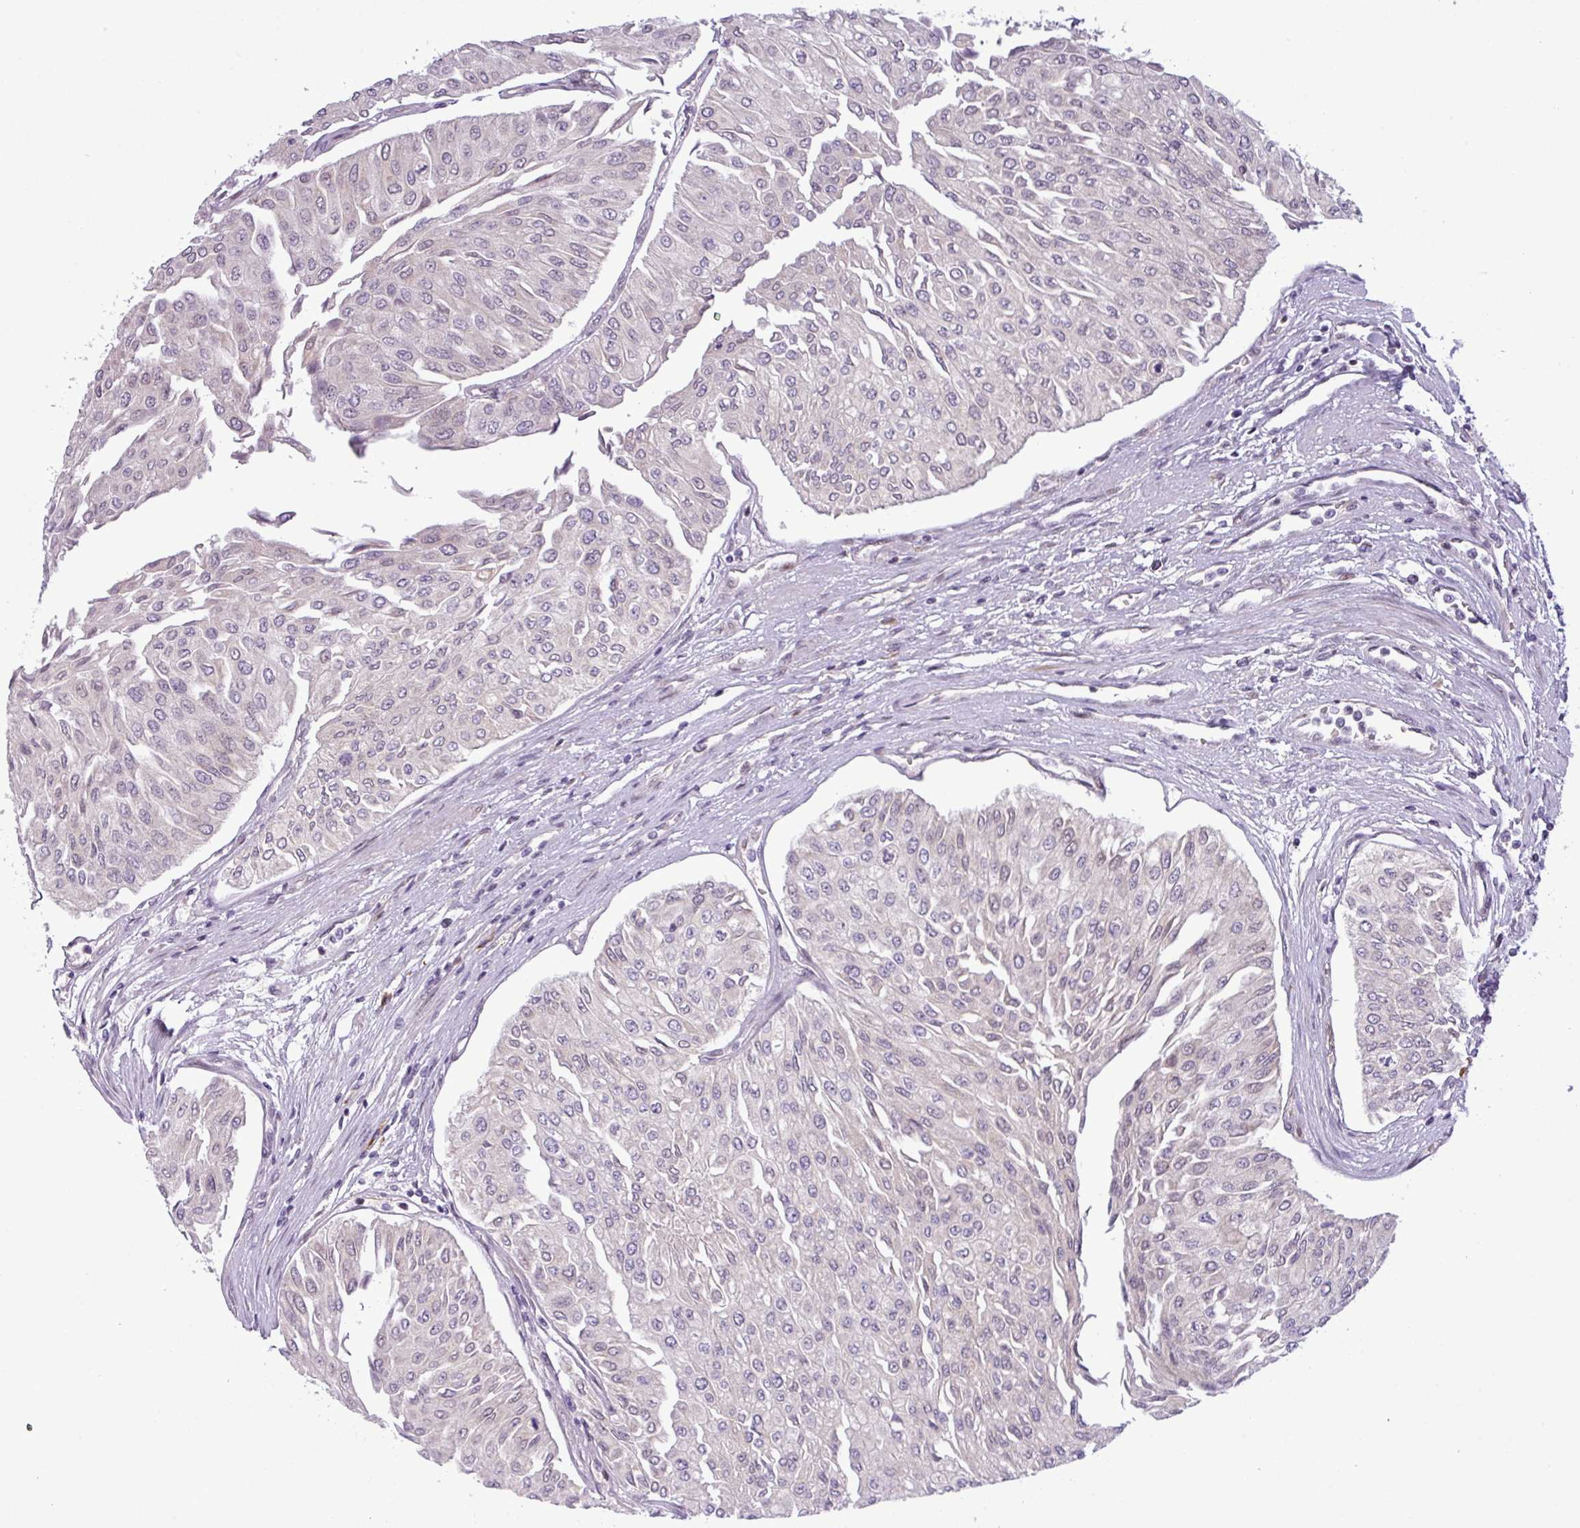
{"staining": {"intensity": "negative", "quantity": "none", "location": "none"}, "tissue": "urothelial cancer", "cell_type": "Tumor cells", "image_type": "cancer", "snomed": [{"axis": "morphology", "description": "Urothelial carcinoma, Low grade"}, {"axis": "topography", "description": "Urinary bladder"}], "caption": "Tumor cells show no significant expression in low-grade urothelial carcinoma.", "gene": "SLC66A2", "patient": {"sex": "male", "age": 67}}